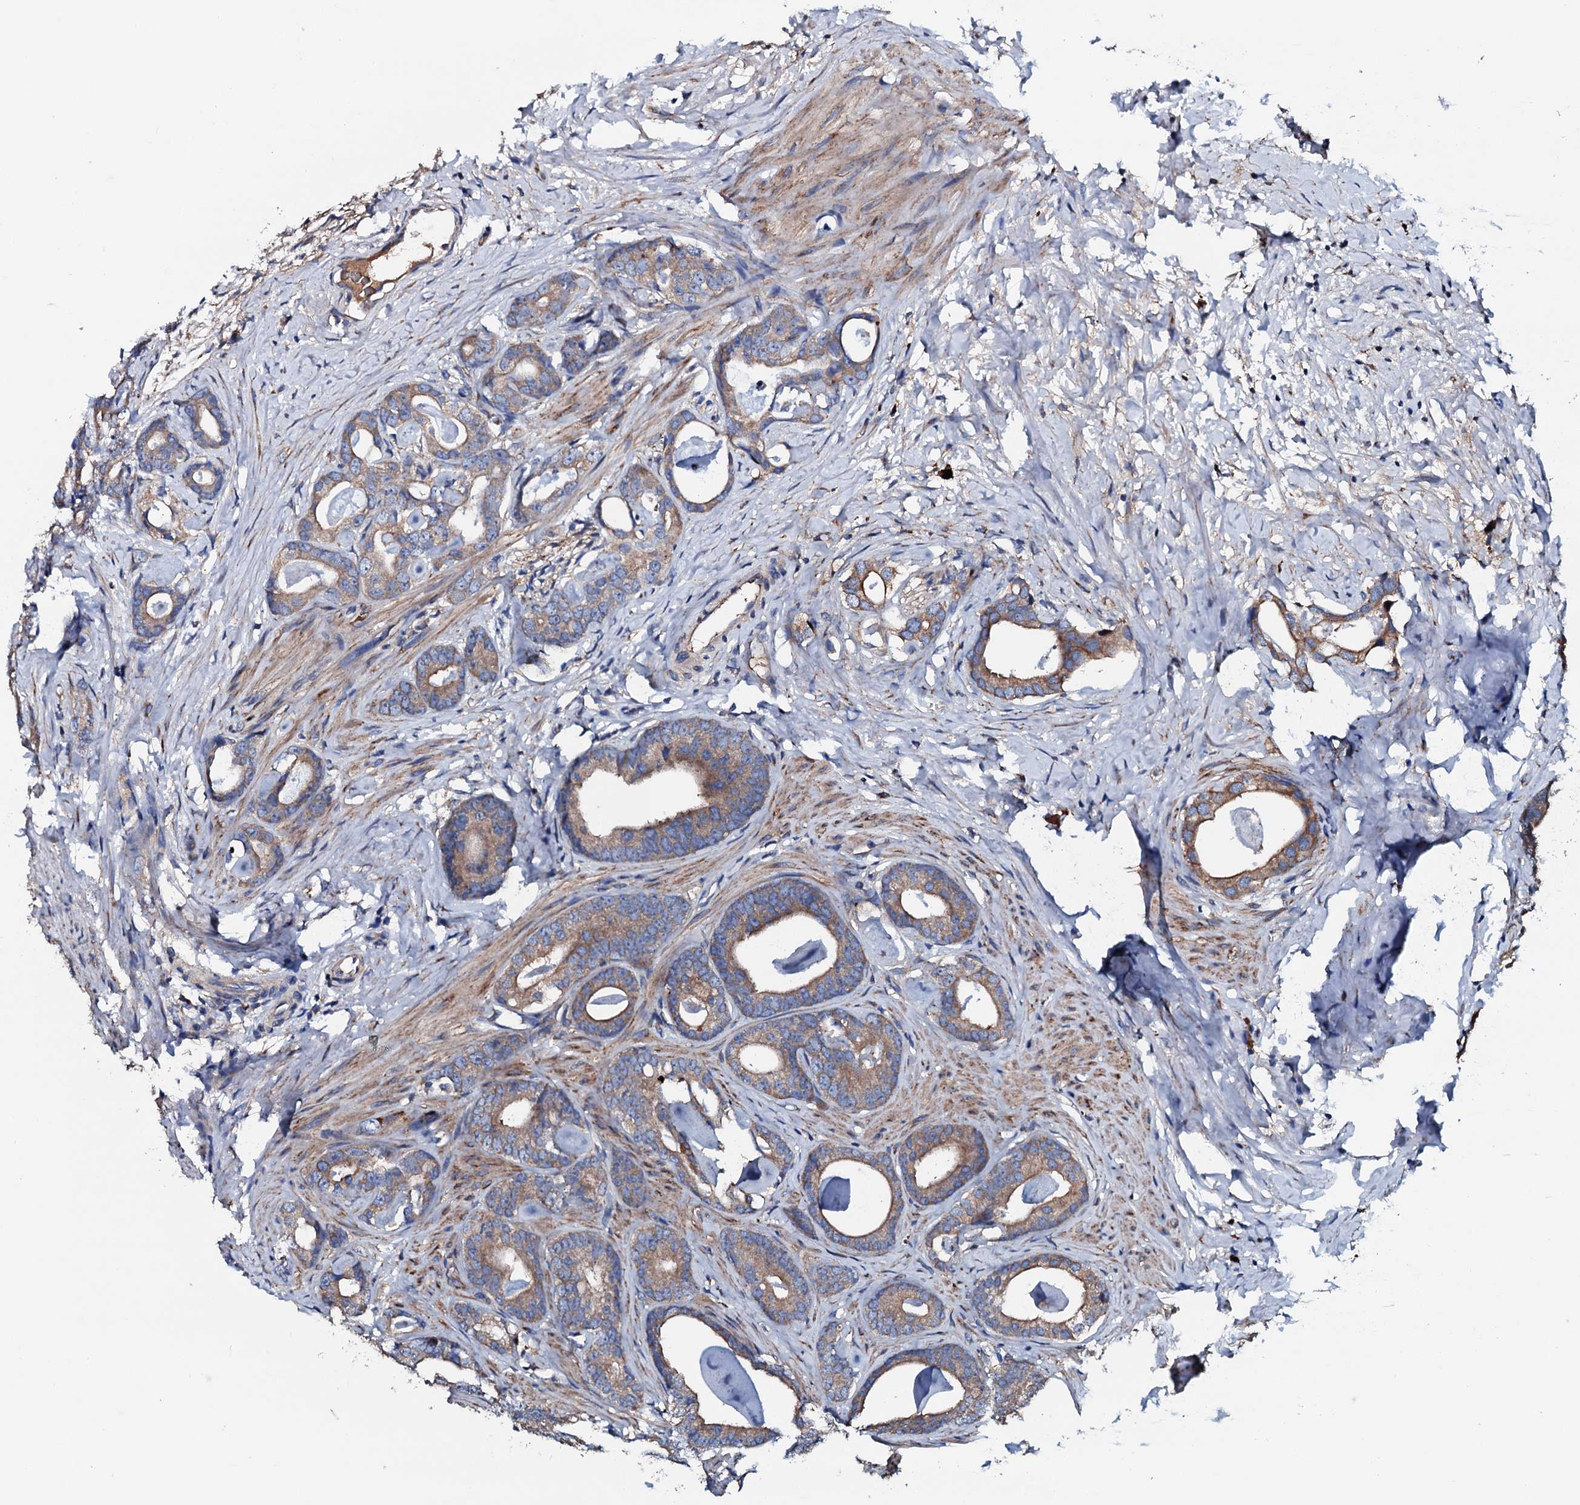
{"staining": {"intensity": "moderate", "quantity": ">75%", "location": "cytoplasmic/membranous"}, "tissue": "prostate cancer", "cell_type": "Tumor cells", "image_type": "cancer", "snomed": [{"axis": "morphology", "description": "Adenocarcinoma, Low grade"}, {"axis": "topography", "description": "Prostate"}], "caption": "Prostate cancer (adenocarcinoma (low-grade)) stained for a protein reveals moderate cytoplasmic/membranous positivity in tumor cells.", "gene": "NEK1", "patient": {"sex": "male", "age": 63}}